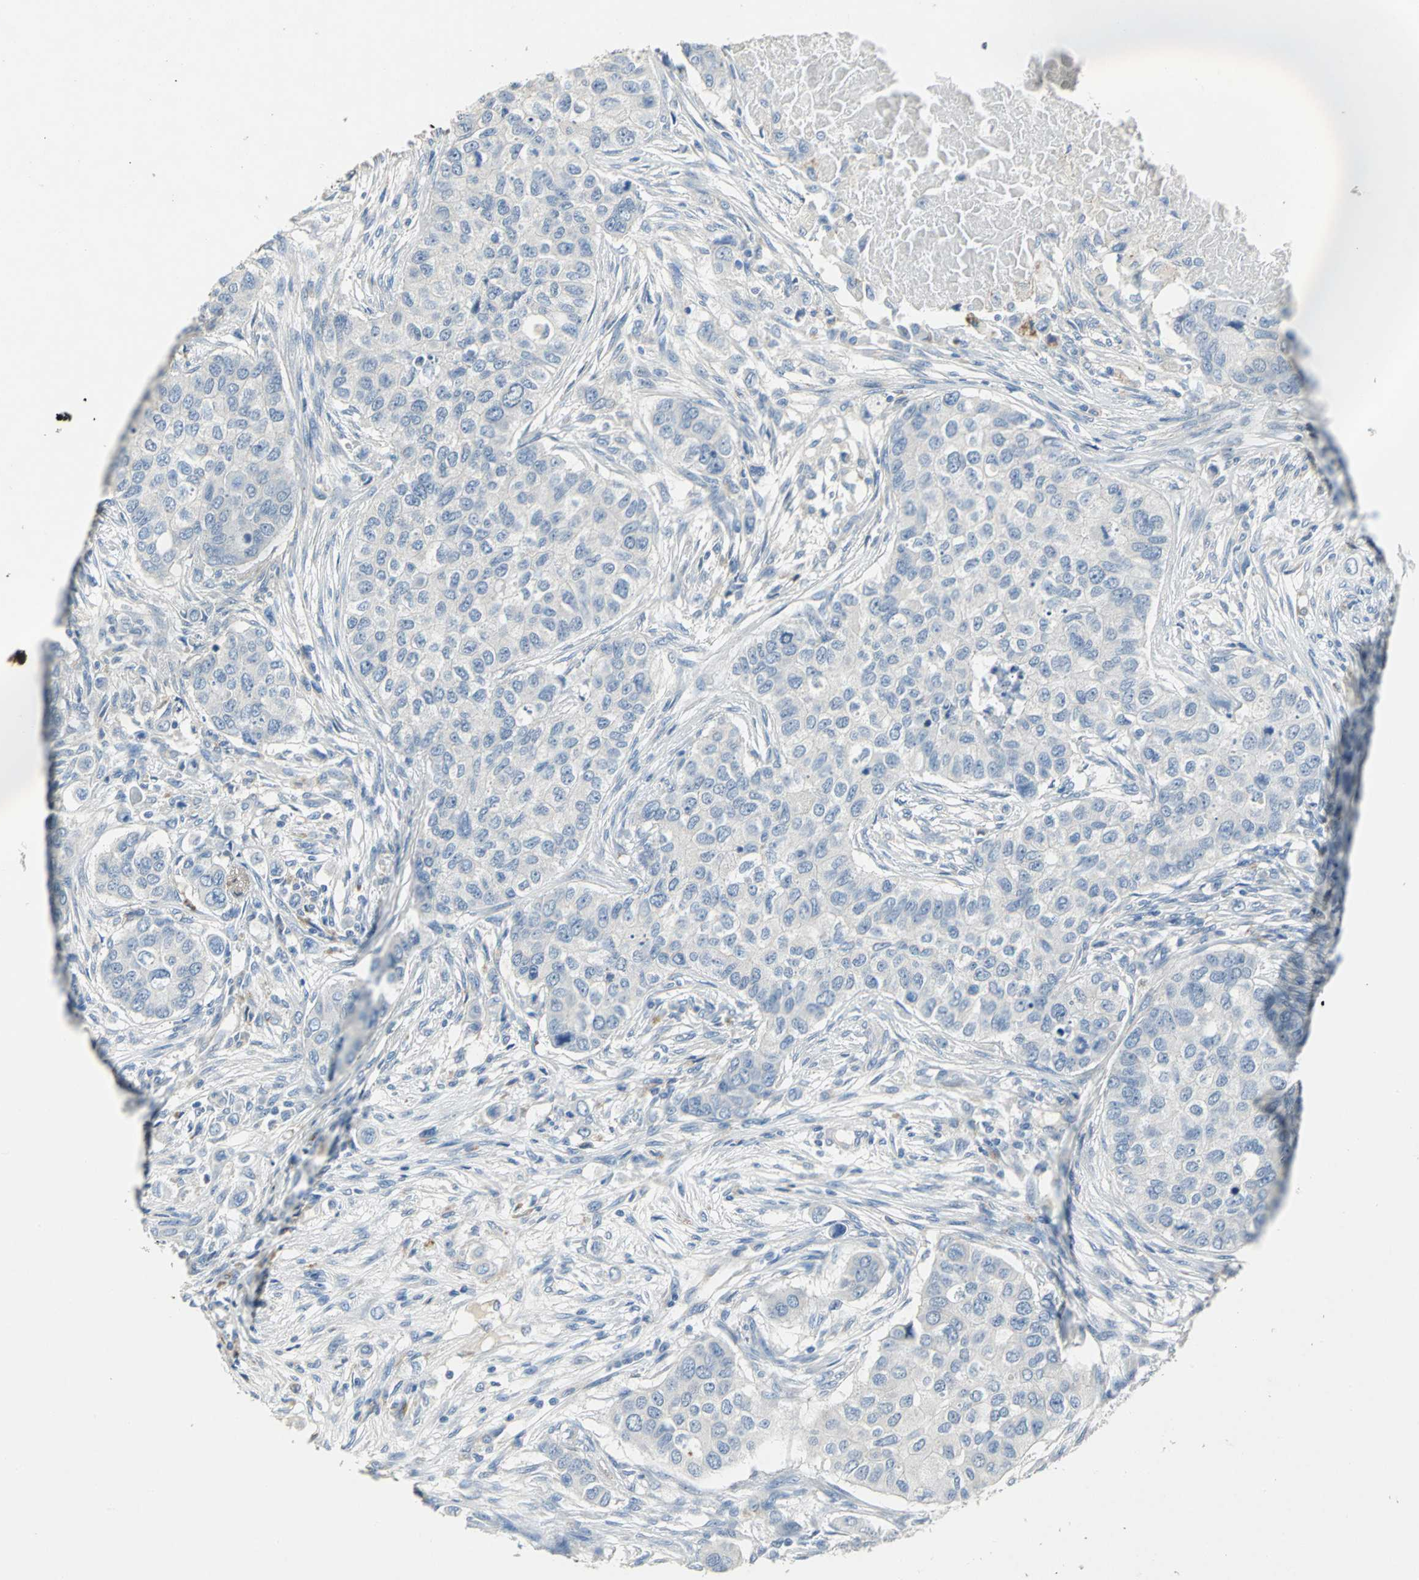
{"staining": {"intensity": "weak", "quantity": "25%-75%", "location": "cytoplasmic/membranous"}, "tissue": "breast cancer", "cell_type": "Tumor cells", "image_type": "cancer", "snomed": [{"axis": "morphology", "description": "Normal tissue, NOS"}, {"axis": "morphology", "description": "Duct carcinoma"}, {"axis": "topography", "description": "Breast"}], "caption": "This is a photomicrograph of IHC staining of breast cancer (infiltrating ductal carcinoma), which shows weak expression in the cytoplasmic/membranous of tumor cells.", "gene": "EFNB3", "patient": {"sex": "female", "age": 49}}